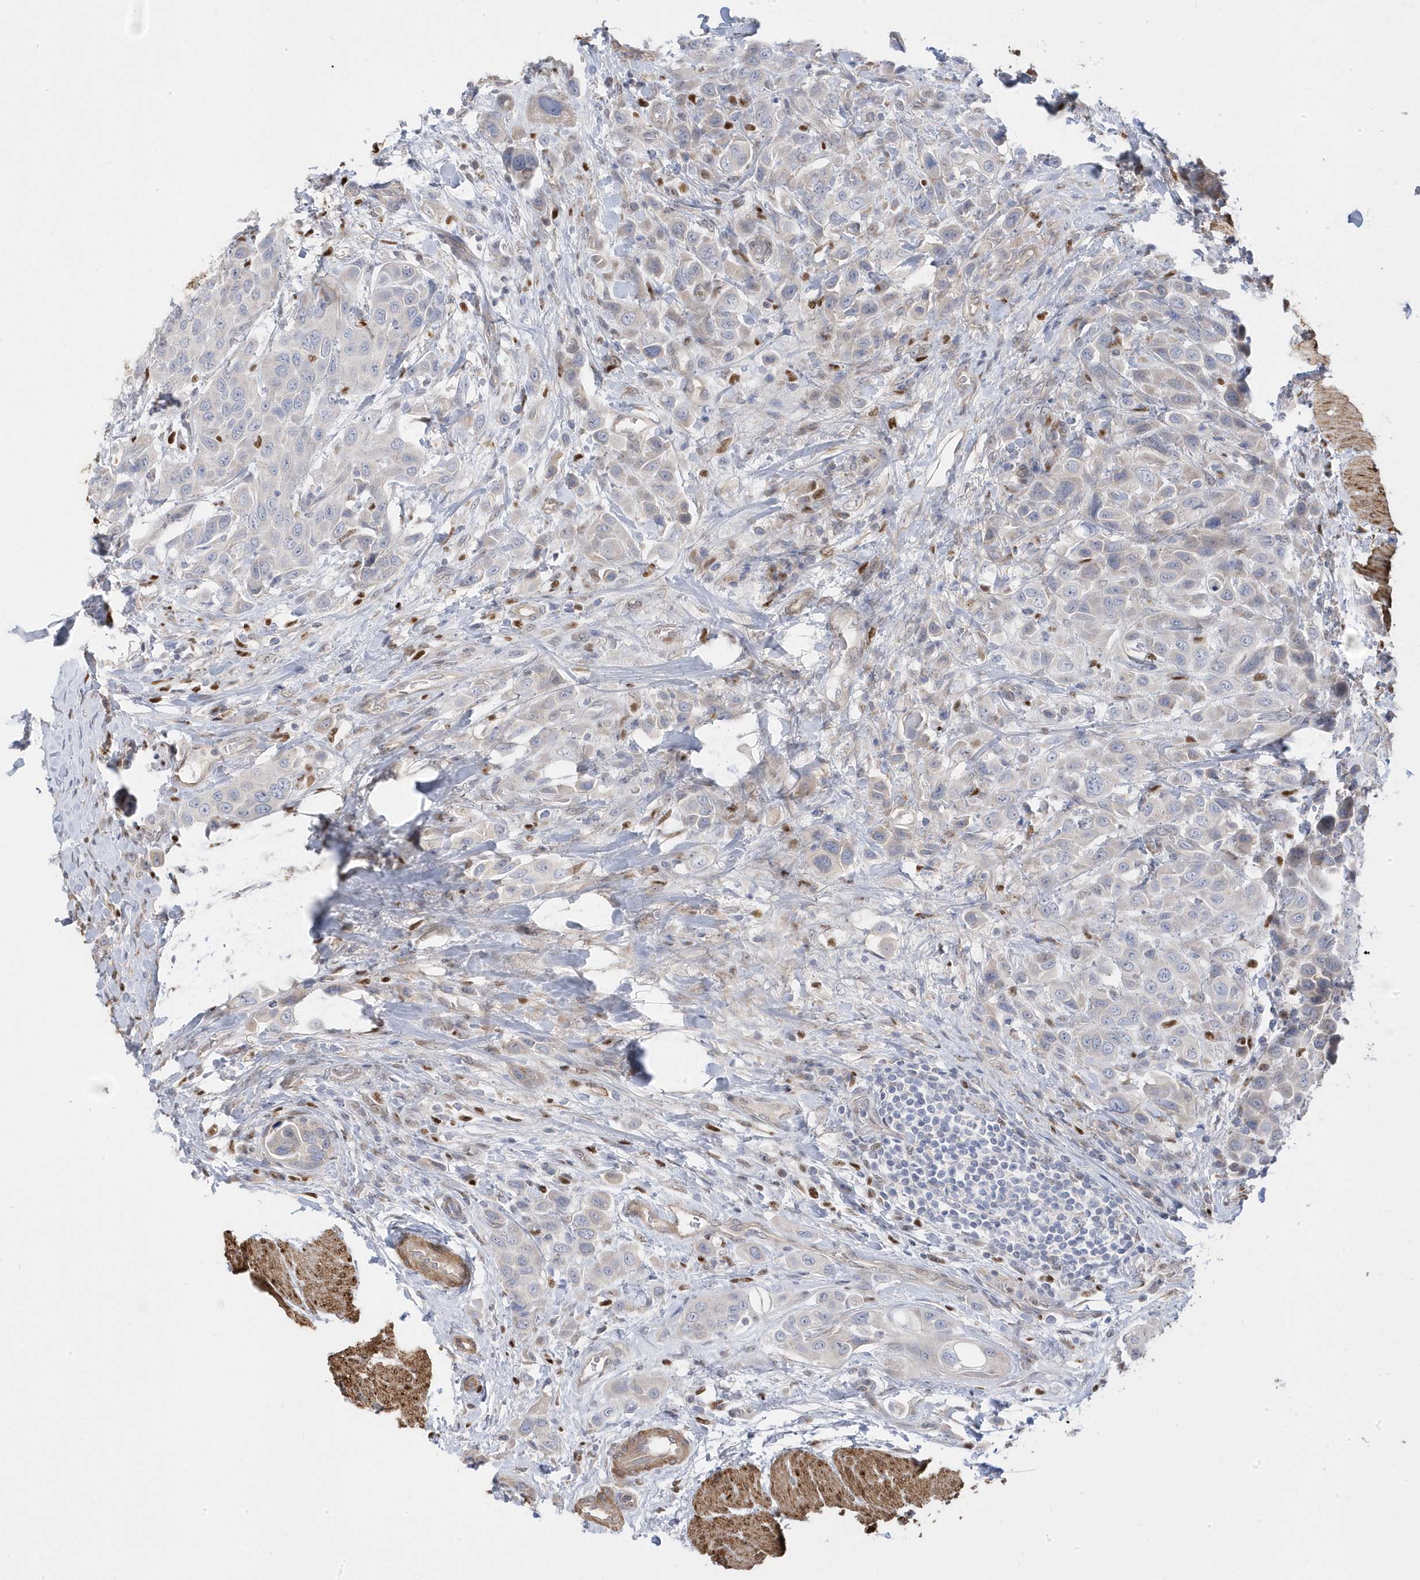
{"staining": {"intensity": "negative", "quantity": "none", "location": "none"}, "tissue": "urothelial cancer", "cell_type": "Tumor cells", "image_type": "cancer", "snomed": [{"axis": "morphology", "description": "Urothelial carcinoma, High grade"}, {"axis": "topography", "description": "Urinary bladder"}], "caption": "An immunohistochemistry histopathology image of urothelial cancer is shown. There is no staining in tumor cells of urothelial cancer.", "gene": "GTPBP6", "patient": {"sex": "male", "age": 50}}